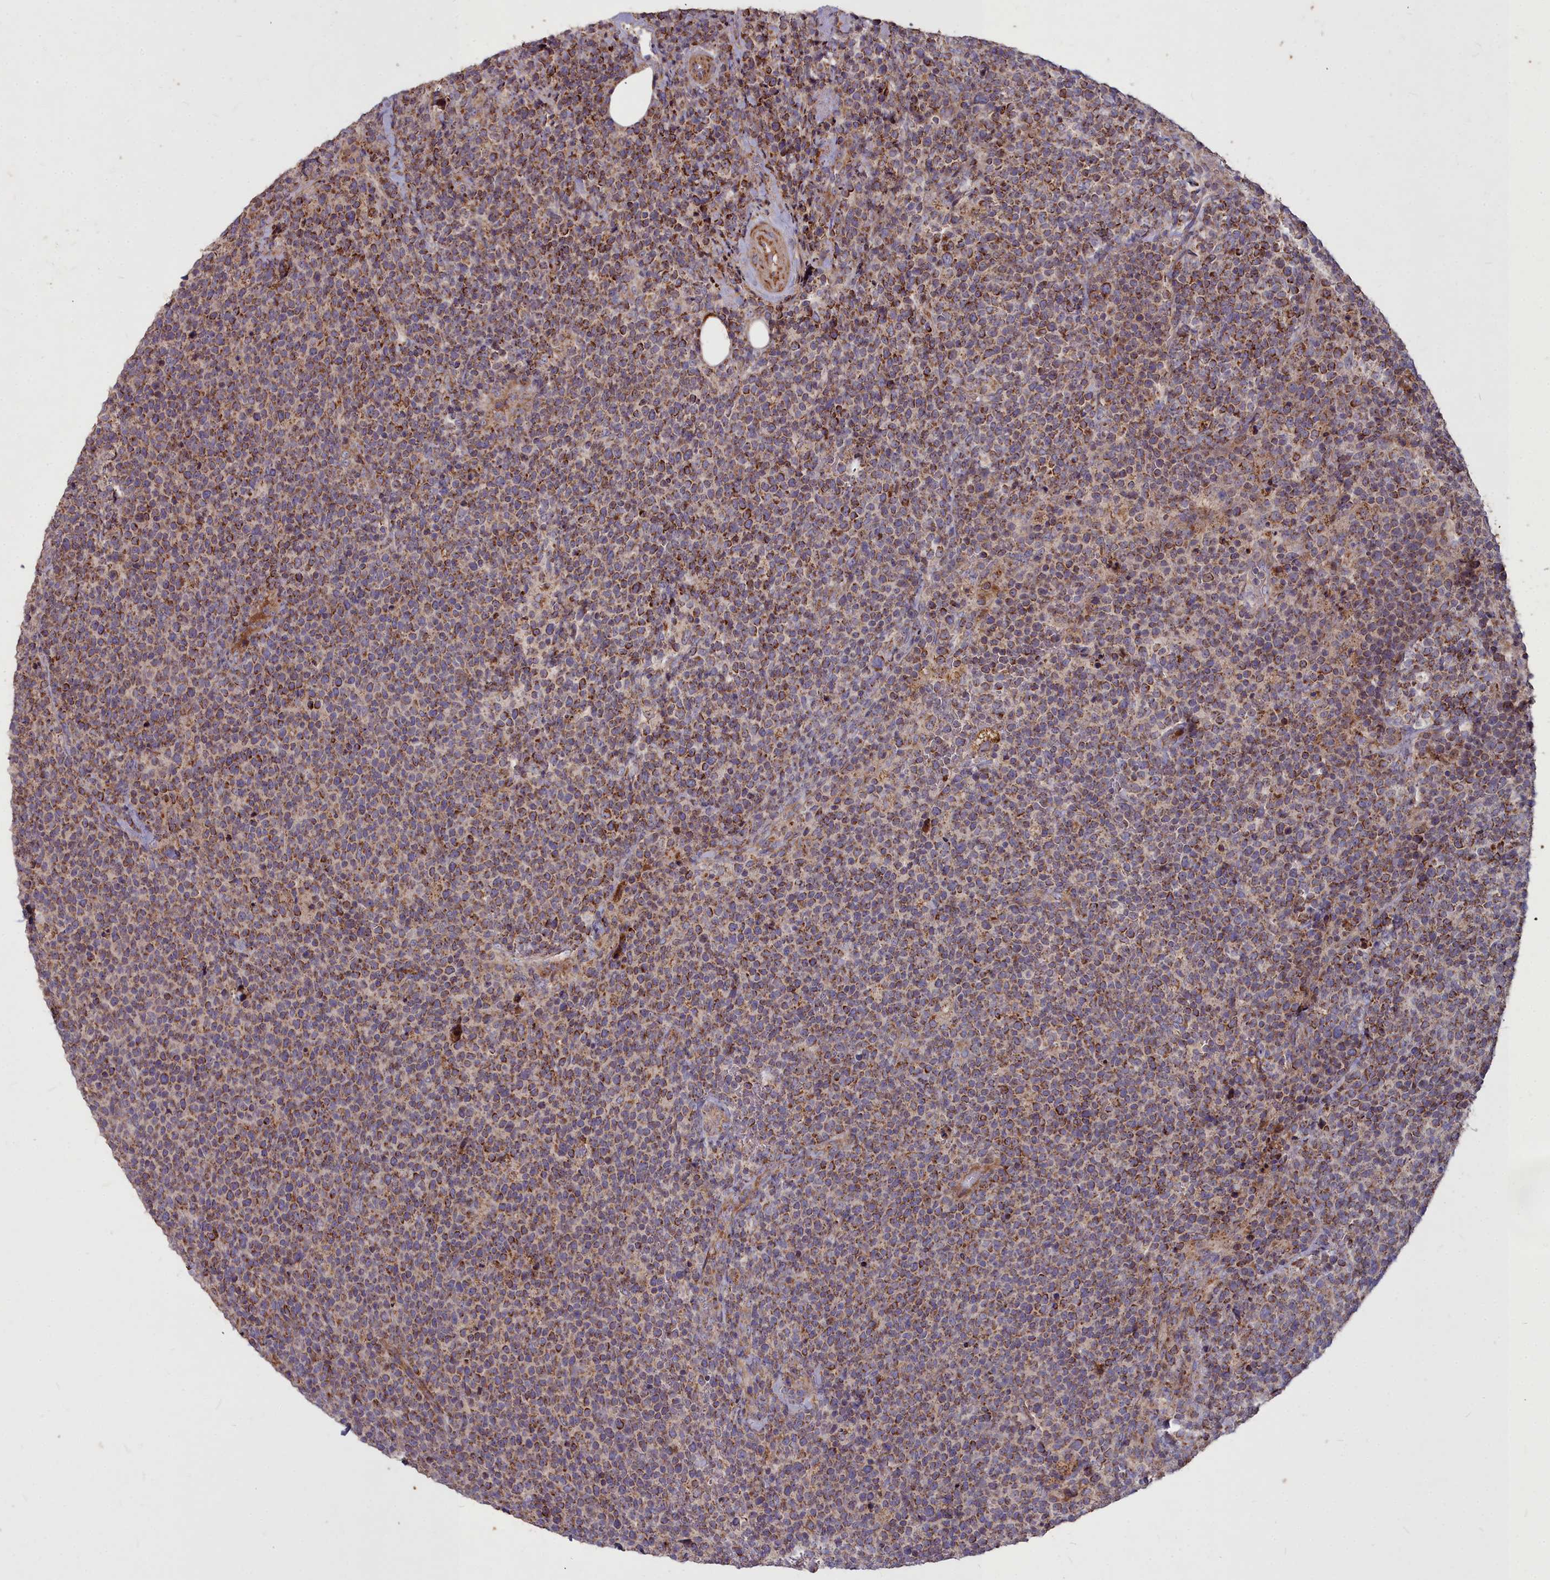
{"staining": {"intensity": "moderate", "quantity": ">75%", "location": "cytoplasmic/membranous"}, "tissue": "lymphoma", "cell_type": "Tumor cells", "image_type": "cancer", "snomed": [{"axis": "morphology", "description": "Malignant lymphoma, non-Hodgkin's type, High grade"}, {"axis": "topography", "description": "Lymph node"}], "caption": "Protein staining of lymphoma tissue shows moderate cytoplasmic/membranous staining in approximately >75% of tumor cells.", "gene": "COX11", "patient": {"sex": "male", "age": 61}}